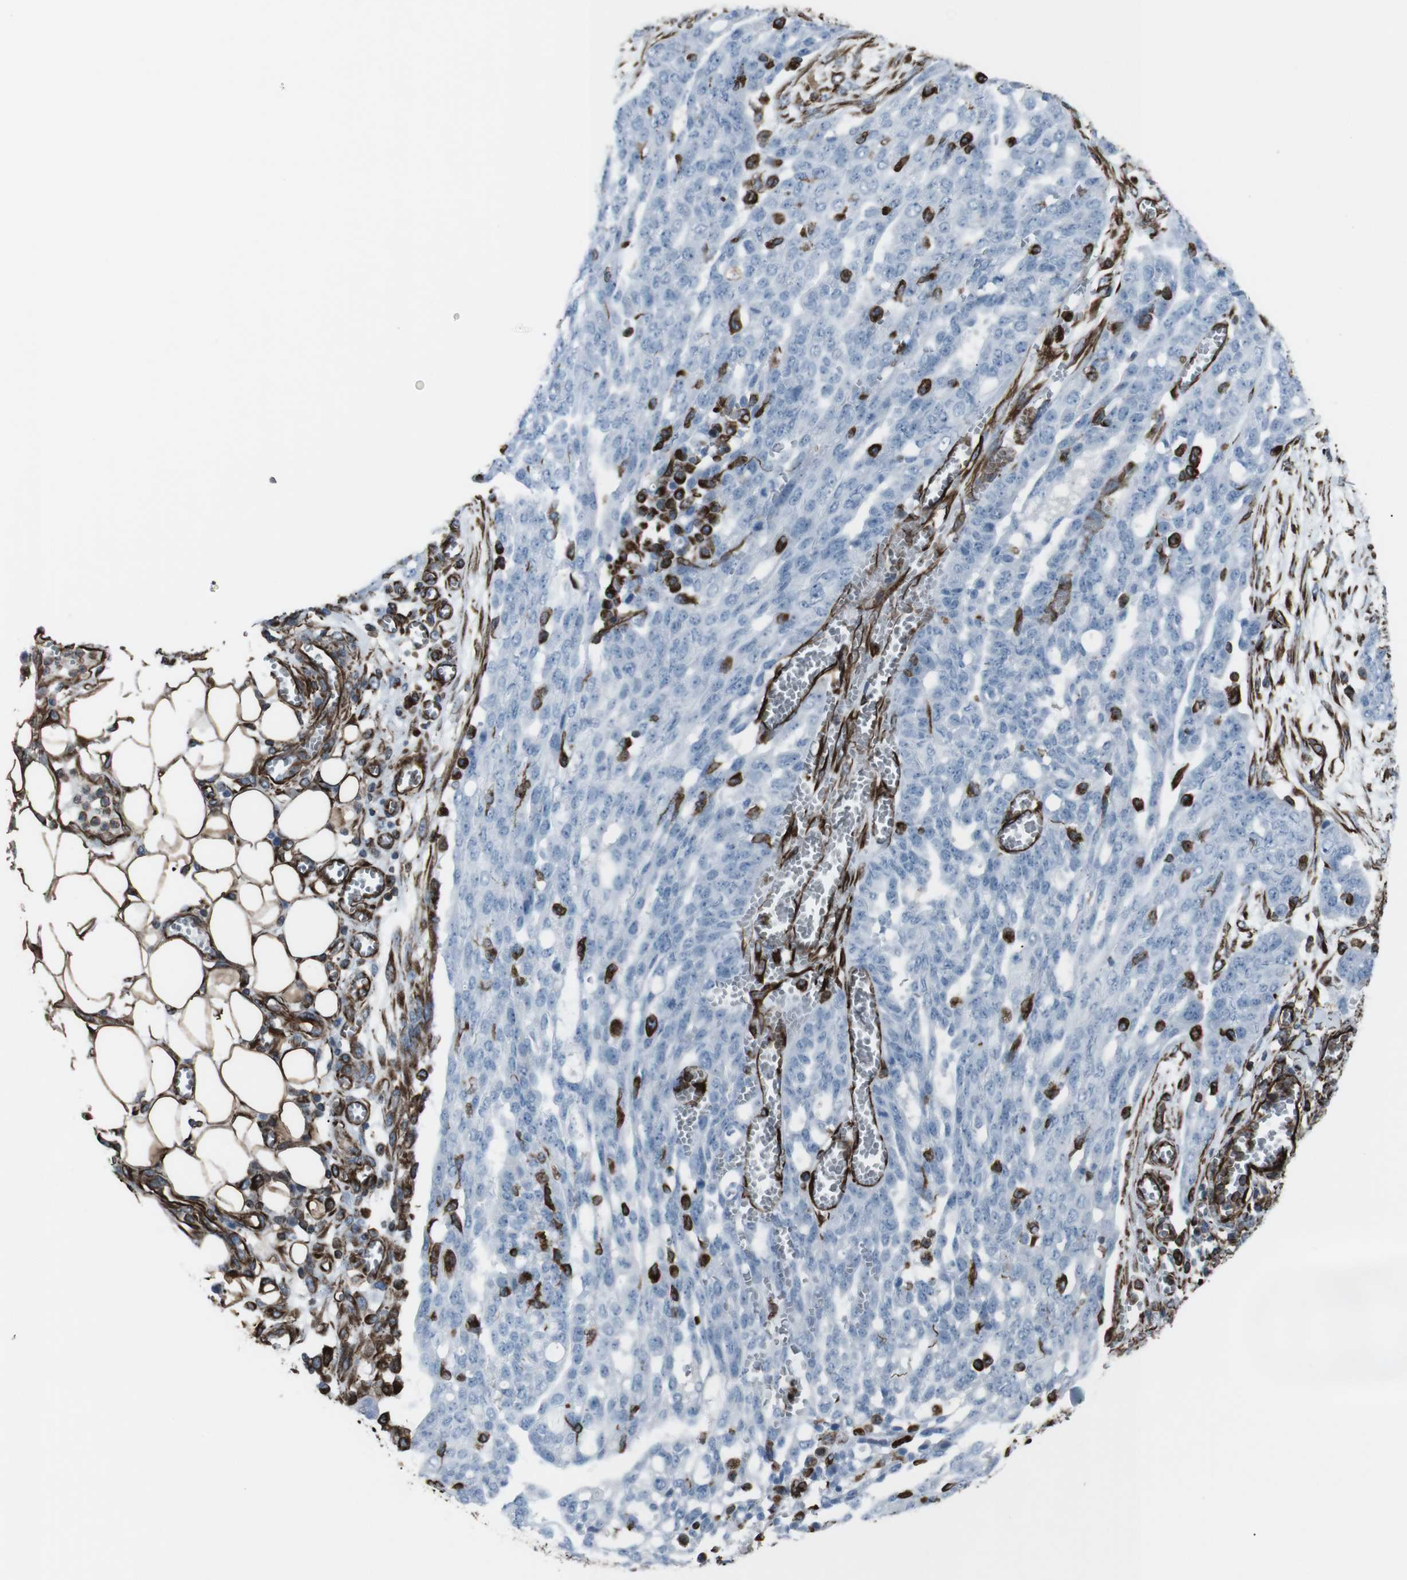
{"staining": {"intensity": "negative", "quantity": "none", "location": "none"}, "tissue": "ovarian cancer", "cell_type": "Tumor cells", "image_type": "cancer", "snomed": [{"axis": "morphology", "description": "Cystadenocarcinoma, serous, NOS"}, {"axis": "topography", "description": "Soft tissue"}, {"axis": "topography", "description": "Ovary"}], "caption": "The micrograph demonstrates no significant staining in tumor cells of ovarian serous cystadenocarcinoma. Nuclei are stained in blue.", "gene": "ZDHHC6", "patient": {"sex": "female", "age": 57}}